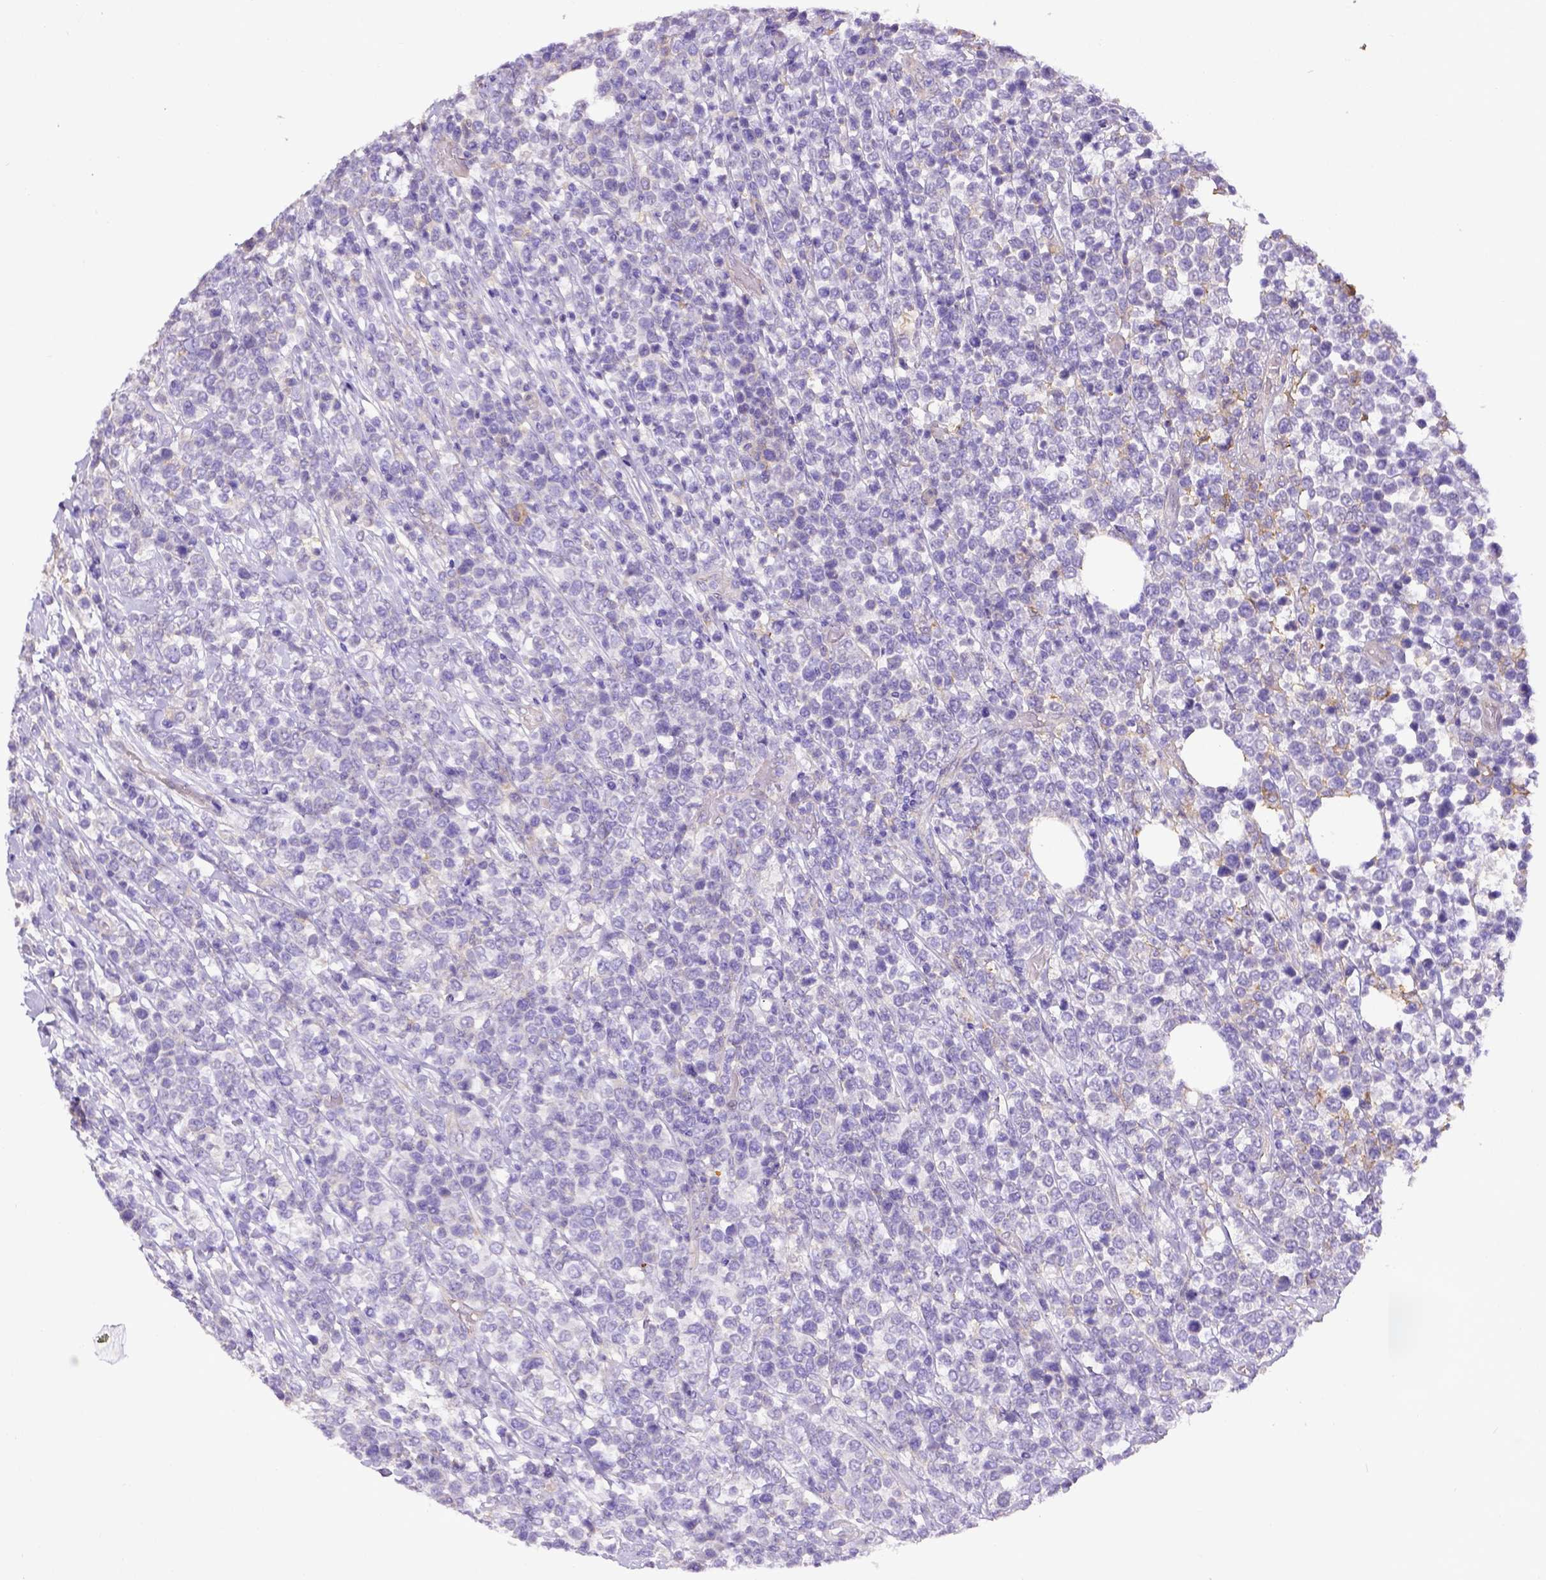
{"staining": {"intensity": "negative", "quantity": "none", "location": "none"}, "tissue": "lymphoma", "cell_type": "Tumor cells", "image_type": "cancer", "snomed": [{"axis": "morphology", "description": "Malignant lymphoma, non-Hodgkin's type, High grade"}, {"axis": "topography", "description": "Soft tissue"}], "caption": "An IHC image of malignant lymphoma, non-Hodgkin's type (high-grade) is shown. There is no staining in tumor cells of malignant lymphoma, non-Hodgkin's type (high-grade).", "gene": "CD40", "patient": {"sex": "female", "age": 56}}